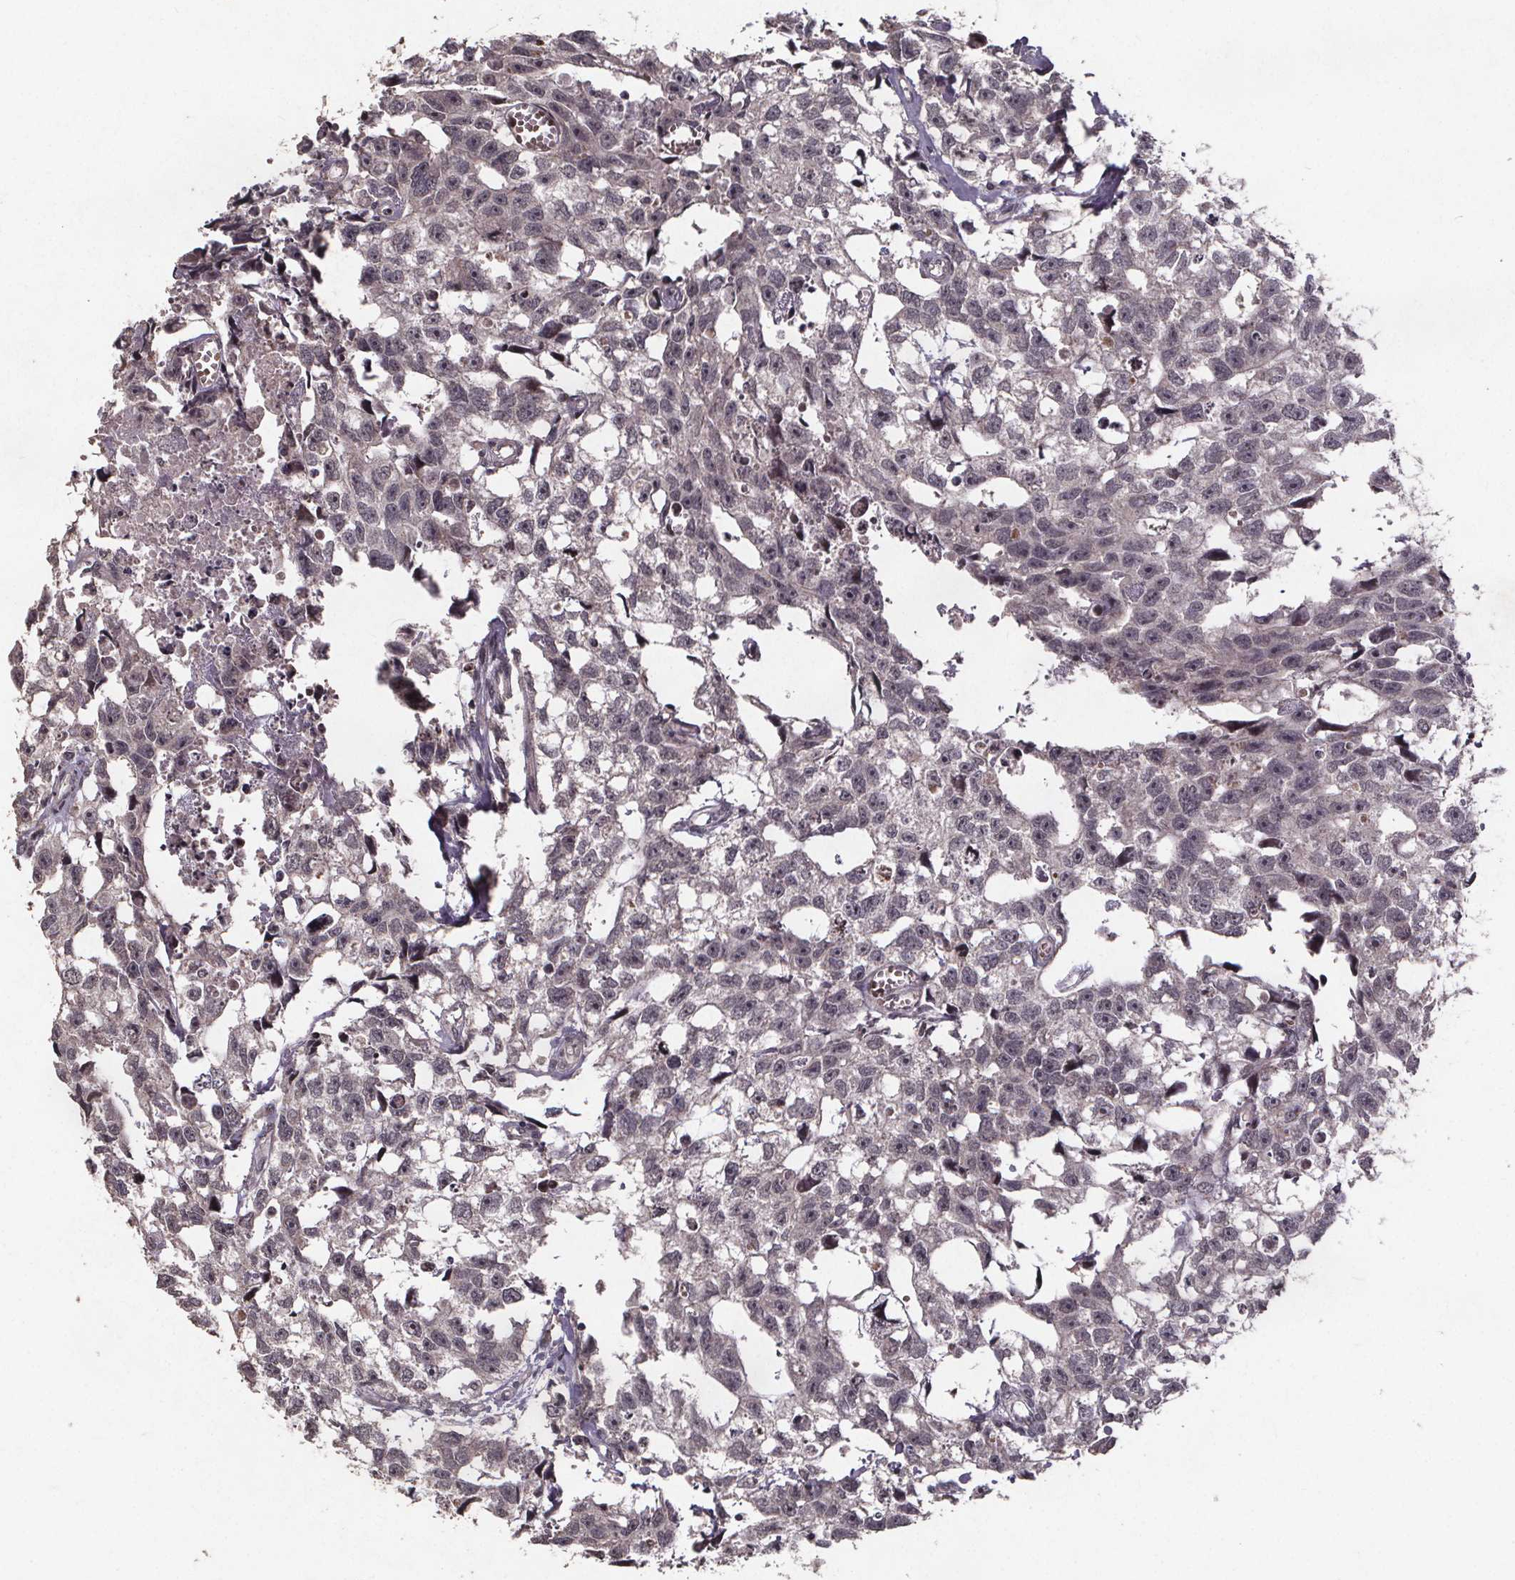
{"staining": {"intensity": "negative", "quantity": "none", "location": "none"}, "tissue": "testis cancer", "cell_type": "Tumor cells", "image_type": "cancer", "snomed": [{"axis": "morphology", "description": "Carcinoma, Embryonal, NOS"}, {"axis": "morphology", "description": "Teratoma, malignant, NOS"}, {"axis": "topography", "description": "Testis"}], "caption": "DAB (3,3'-diaminobenzidine) immunohistochemical staining of human embryonal carcinoma (testis) shows no significant expression in tumor cells.", "gene": "GPX3", "patient": {"sex": "male", "age": 44}}